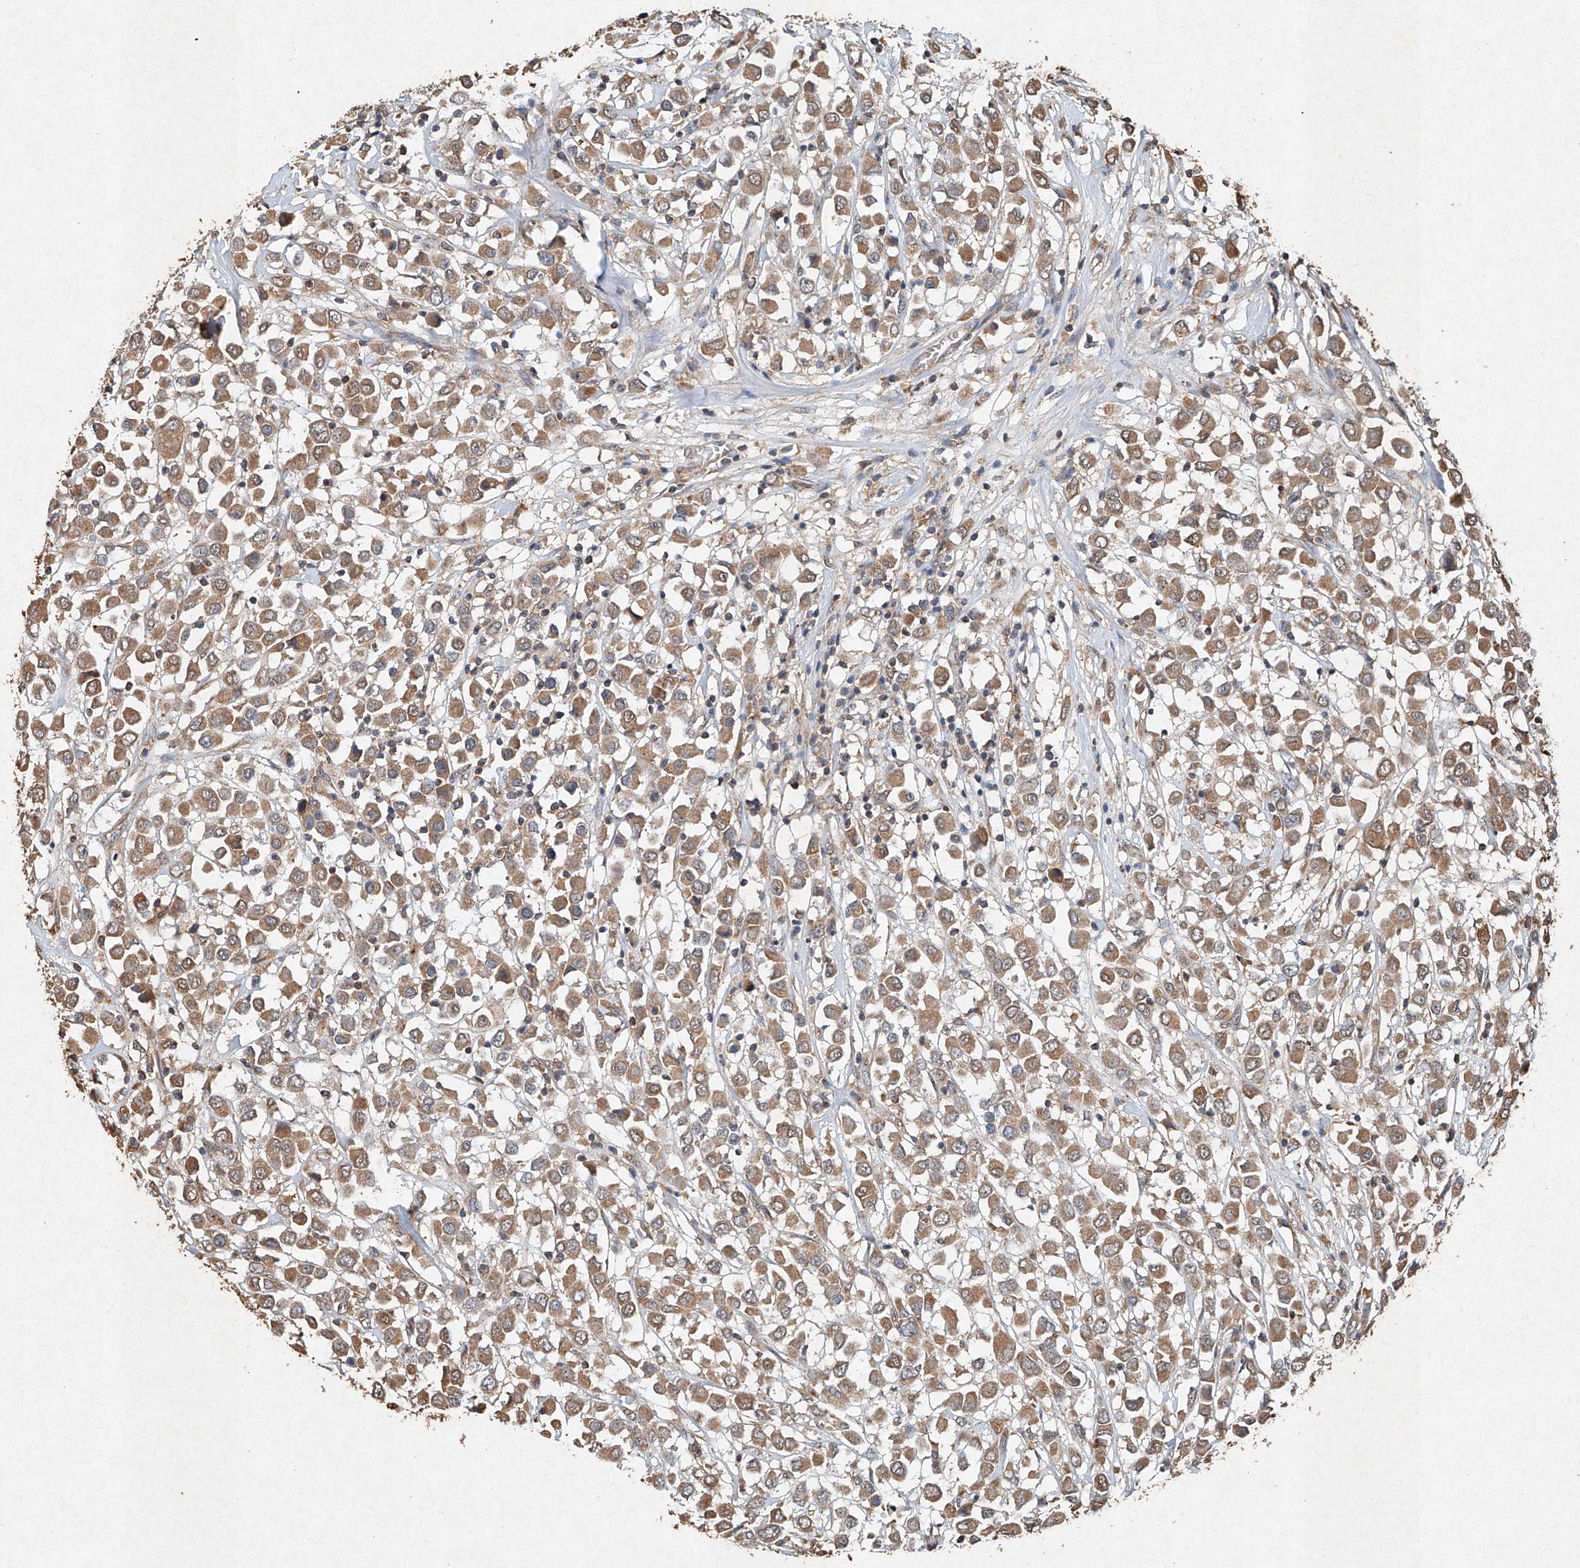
{"staining": {"intensity": "moderate", "quantity": ">75%", "location": "cytoplasmic/membranous"}, "tissue": "breast cancer", "cell_type": "Tumor cells", "image_type": "cancer", "snomed": [{"axis": "morphology", "description": "Duct carcinoma"}, {"axis": "topography", "description": "Breast"}], "caption": "A micrograph of breast cancer (infiltrating ductal carcinoma) stained for a protein demonstrates moderate cytoplasmic/membranous brown staining in tumor cells.", "gene": "STK3", "patient": {"sex": "female", "age": 61}}